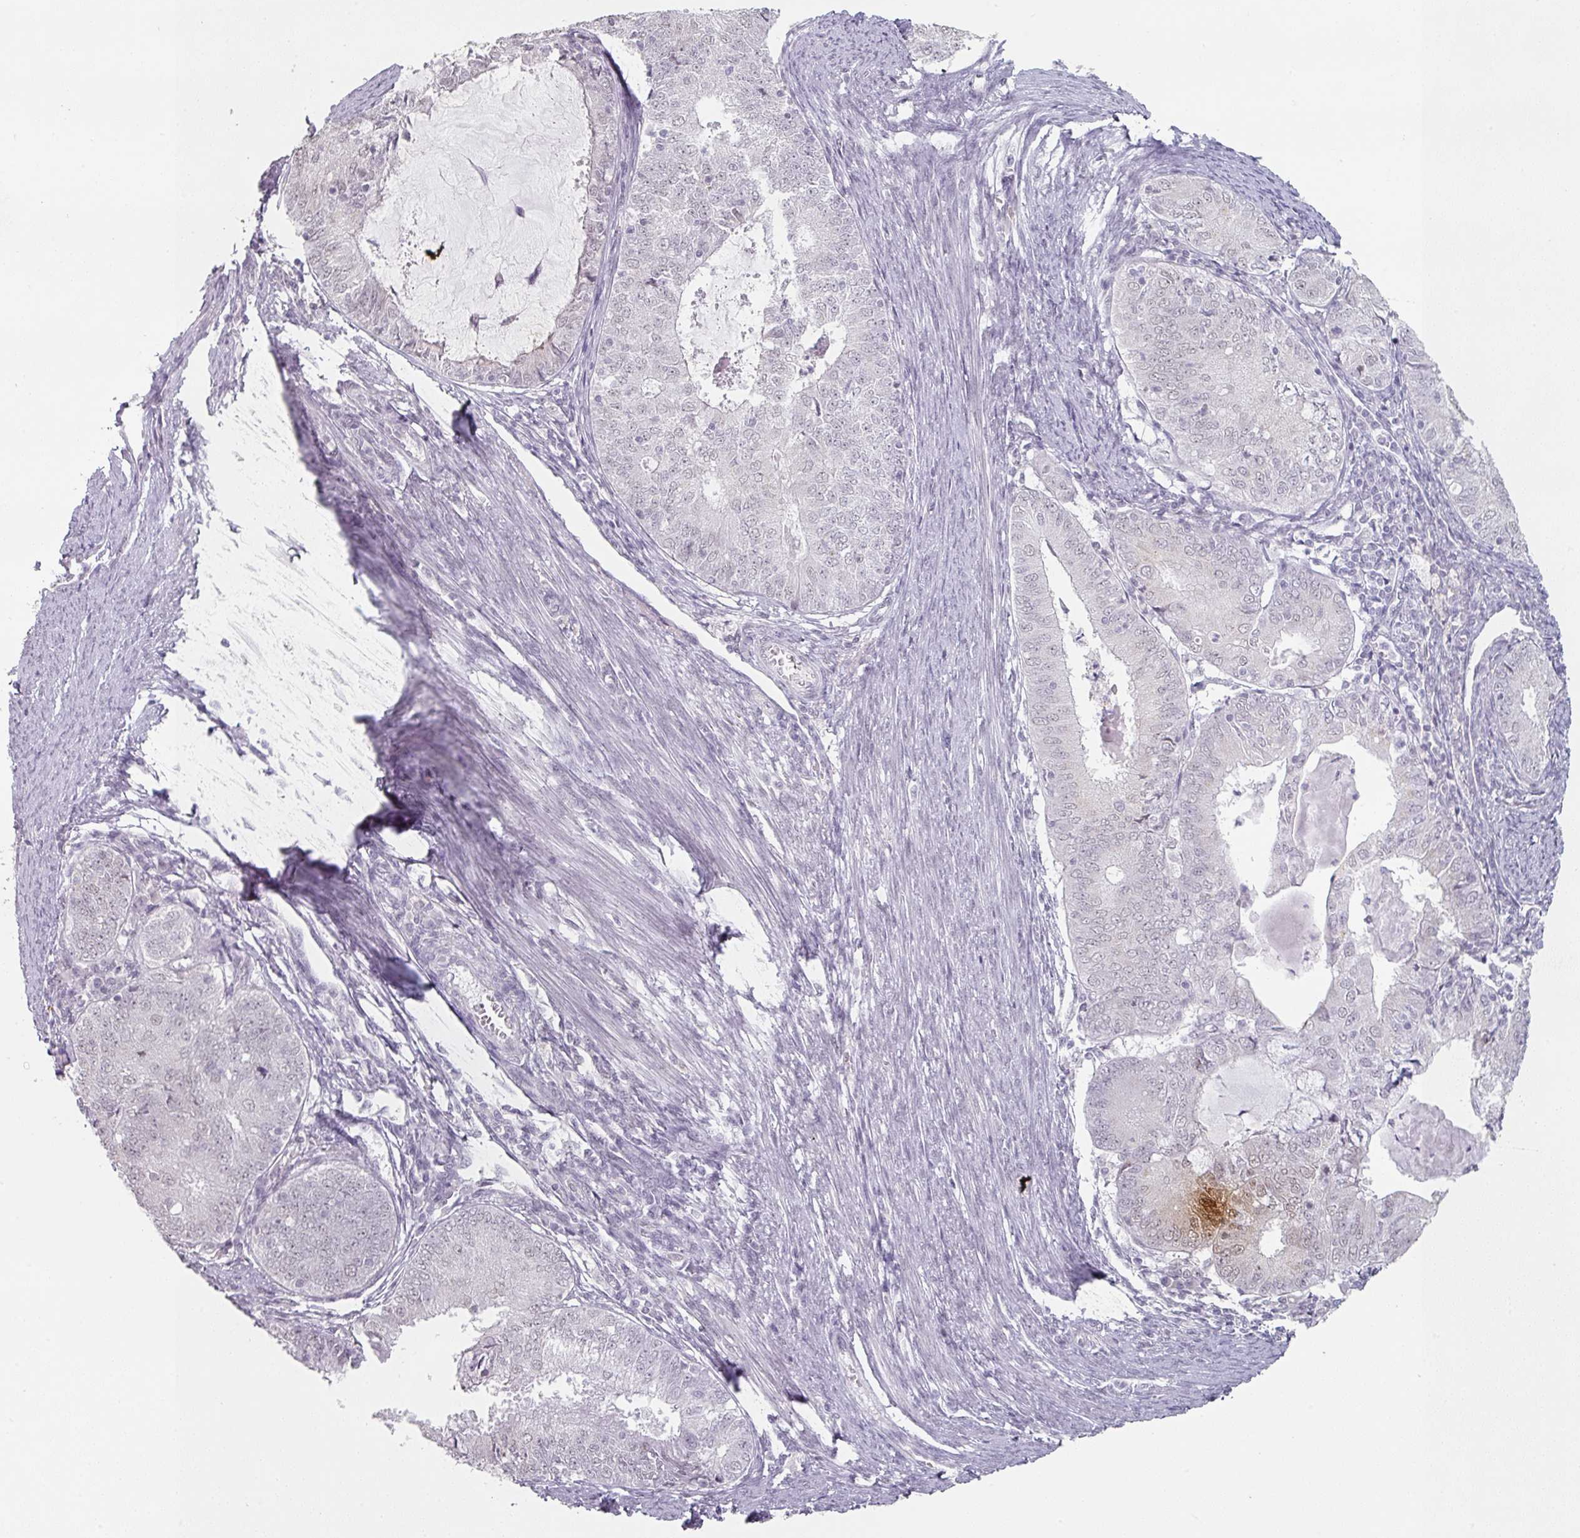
{"staining": {"intensity": "negative", "quantity": "none", "location": "none"}, "tissue": "endometrial cancer", "cell_type": "Tumor cells", "image_type": "cancer", "snomed": [{"axis": "morphology", "description": "Adenocarcinoma, NOS"}, {"axis": "topography", "description": "Endometrium"}], "caption": "There is no significant staining in tumor cells of adenocarcinoma (endometrial).", "gene": "SPRR1A", "patient": {"sex": "female", "age": 57}}